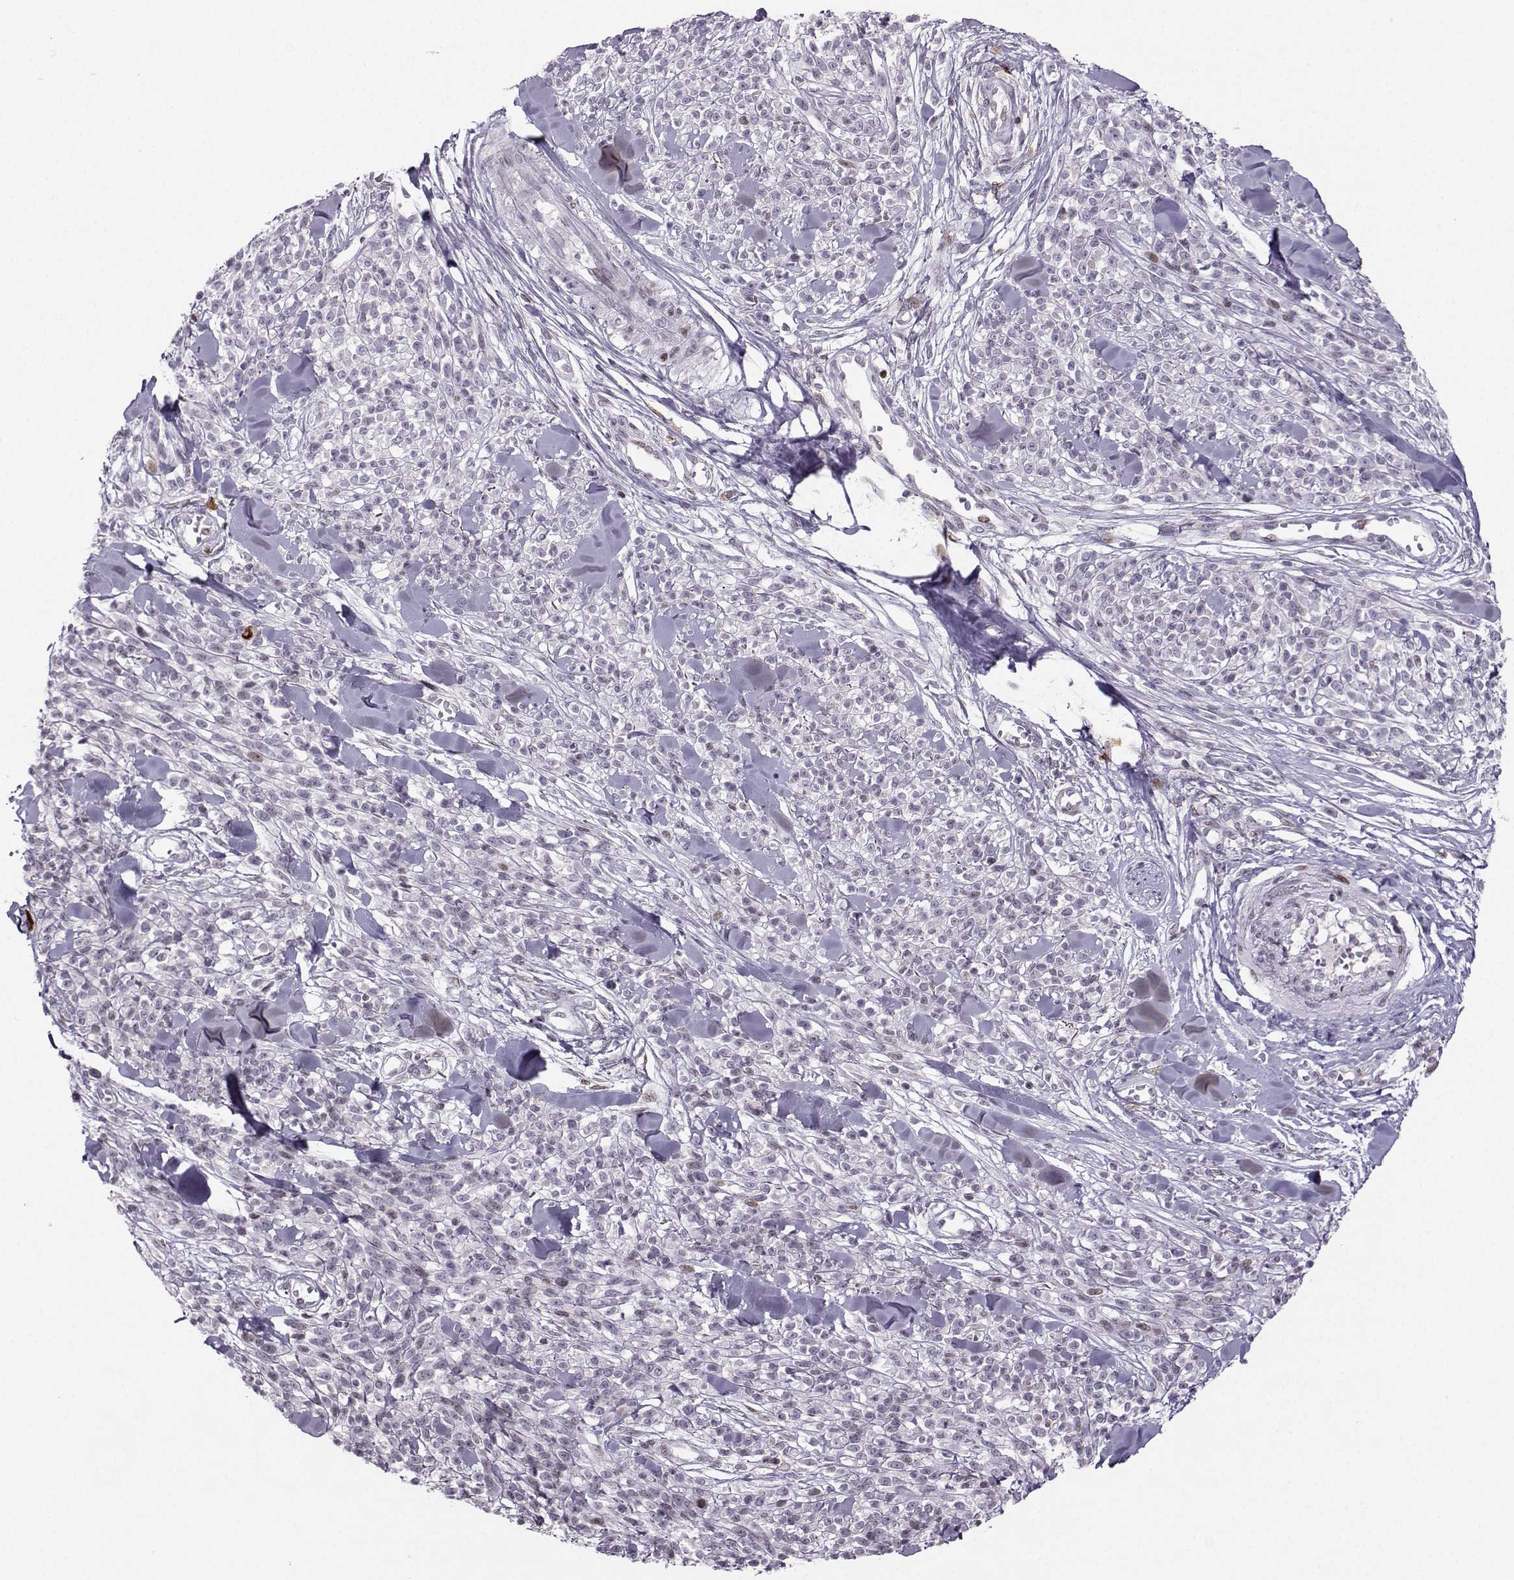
{"staining": {"intensity": "negative", "quantity": "none", "location": "none"}, "tissue": "melanoma", "cell_type": "Tumor cells", "image_type": "cancer", "snomed": [{"axis": "morphology", "description": "Malignant melanoma, NOS"}, {"axis": "topography", "description": "Skin"}, {"axis": "topography", "description": "Skin of trunk"}], "caption": "DAB (3,3'-diaminobenzidine) immunohistochemical staining of melanoma demonstrates no significant staining in tumor cells.", "gene": "ZNF19", "patient": {"sex": "male", "age": 74}}